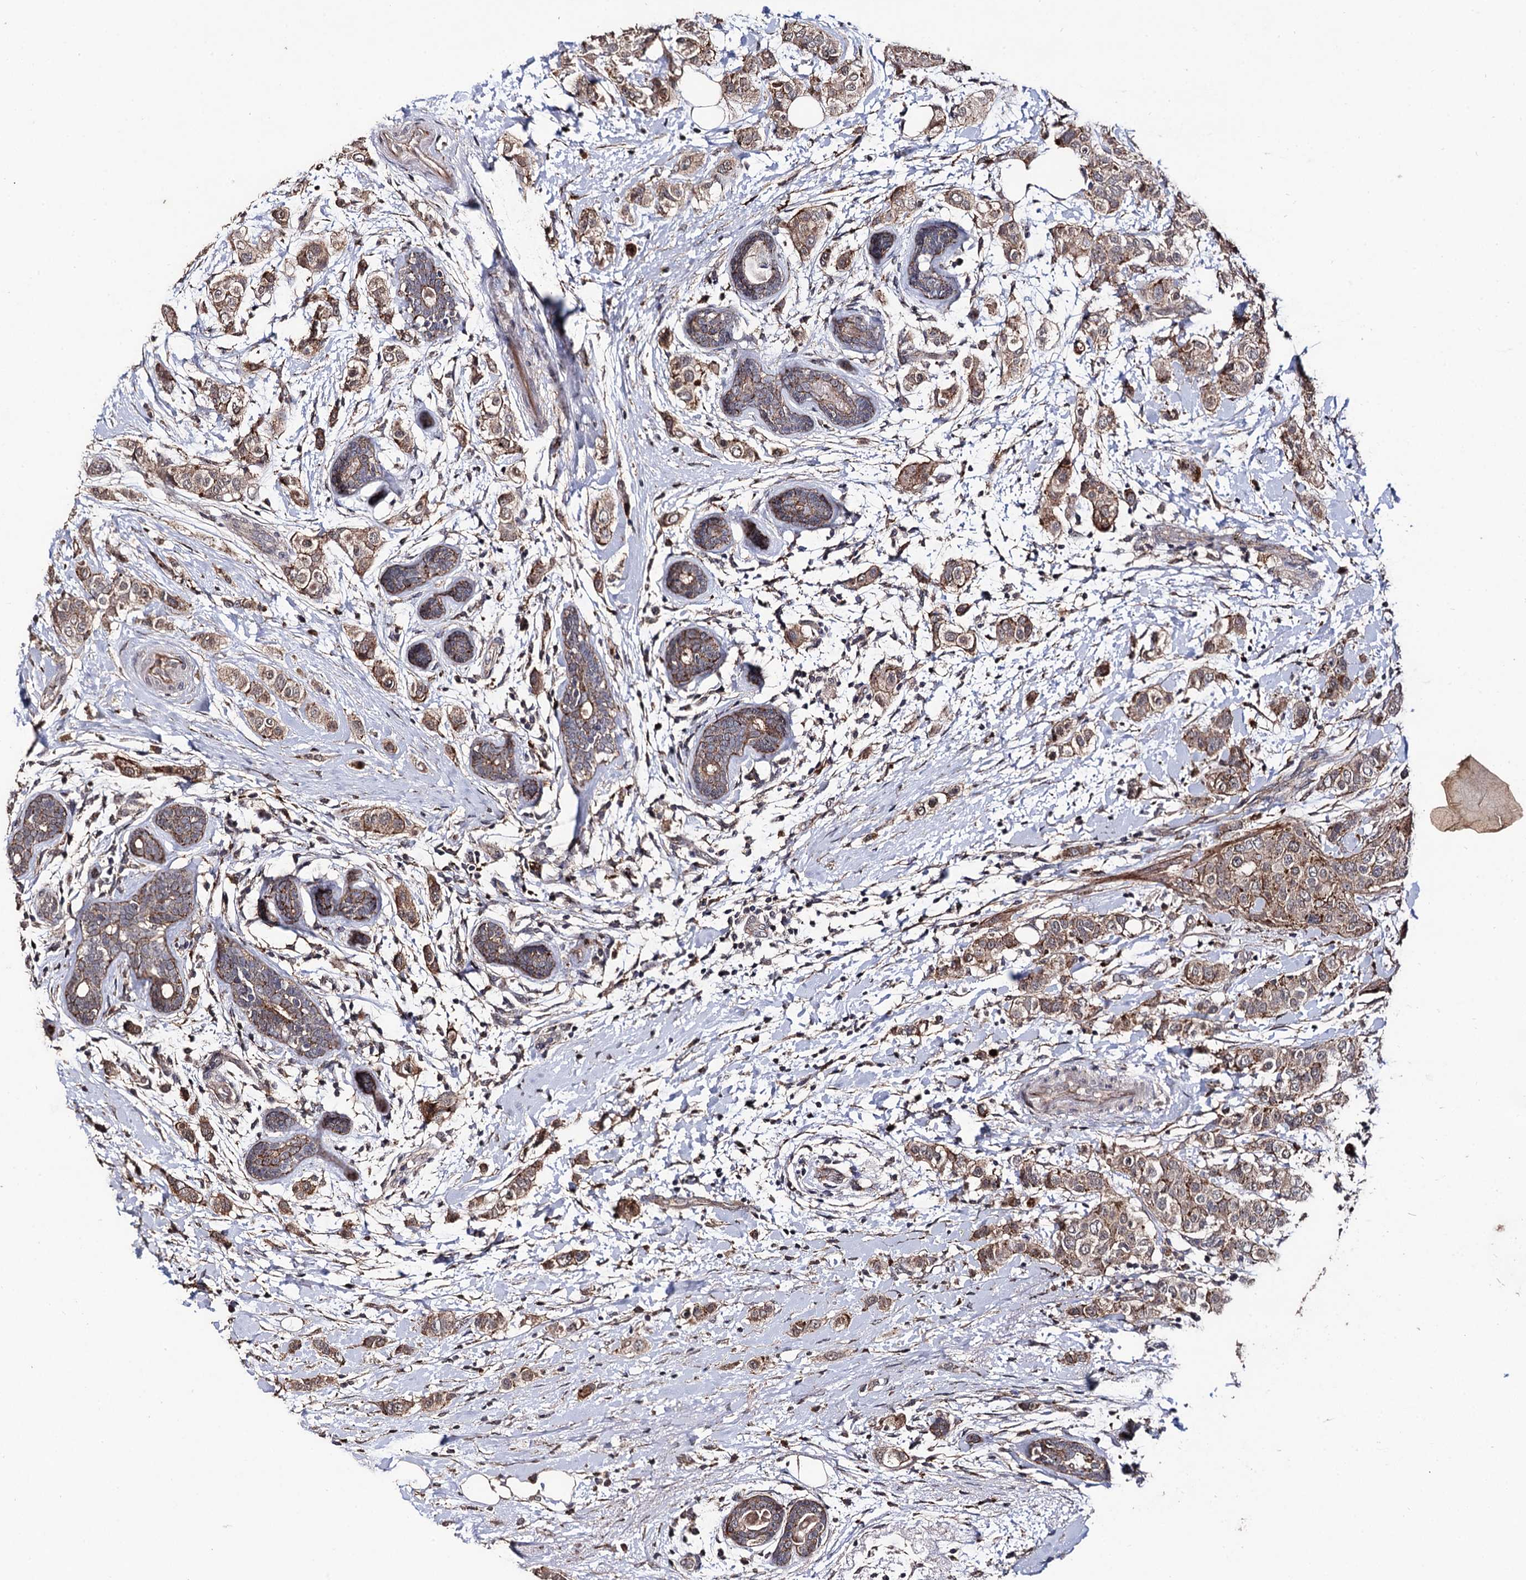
{"staining": {"intensity": "moderate", "quantity": ">75%", "location": "cytoplasmic/membranous"}, "tissue": "breast cancer", "cell_type": "Tumor cells", "image_type": "cancer", "snomed": [{"axis": "morphology", "description": "Lobular carcinoma"}, {"axis": "topography", "description": "Breast"}], "caption": "Breast cancer stained for a protein (brown) exhibits moderate cytoplasmic/membranous positive expression in approximately >75% of tumor cells.", "gene": "MICAL2", "patient": {"sex": "female", "age": 51}}